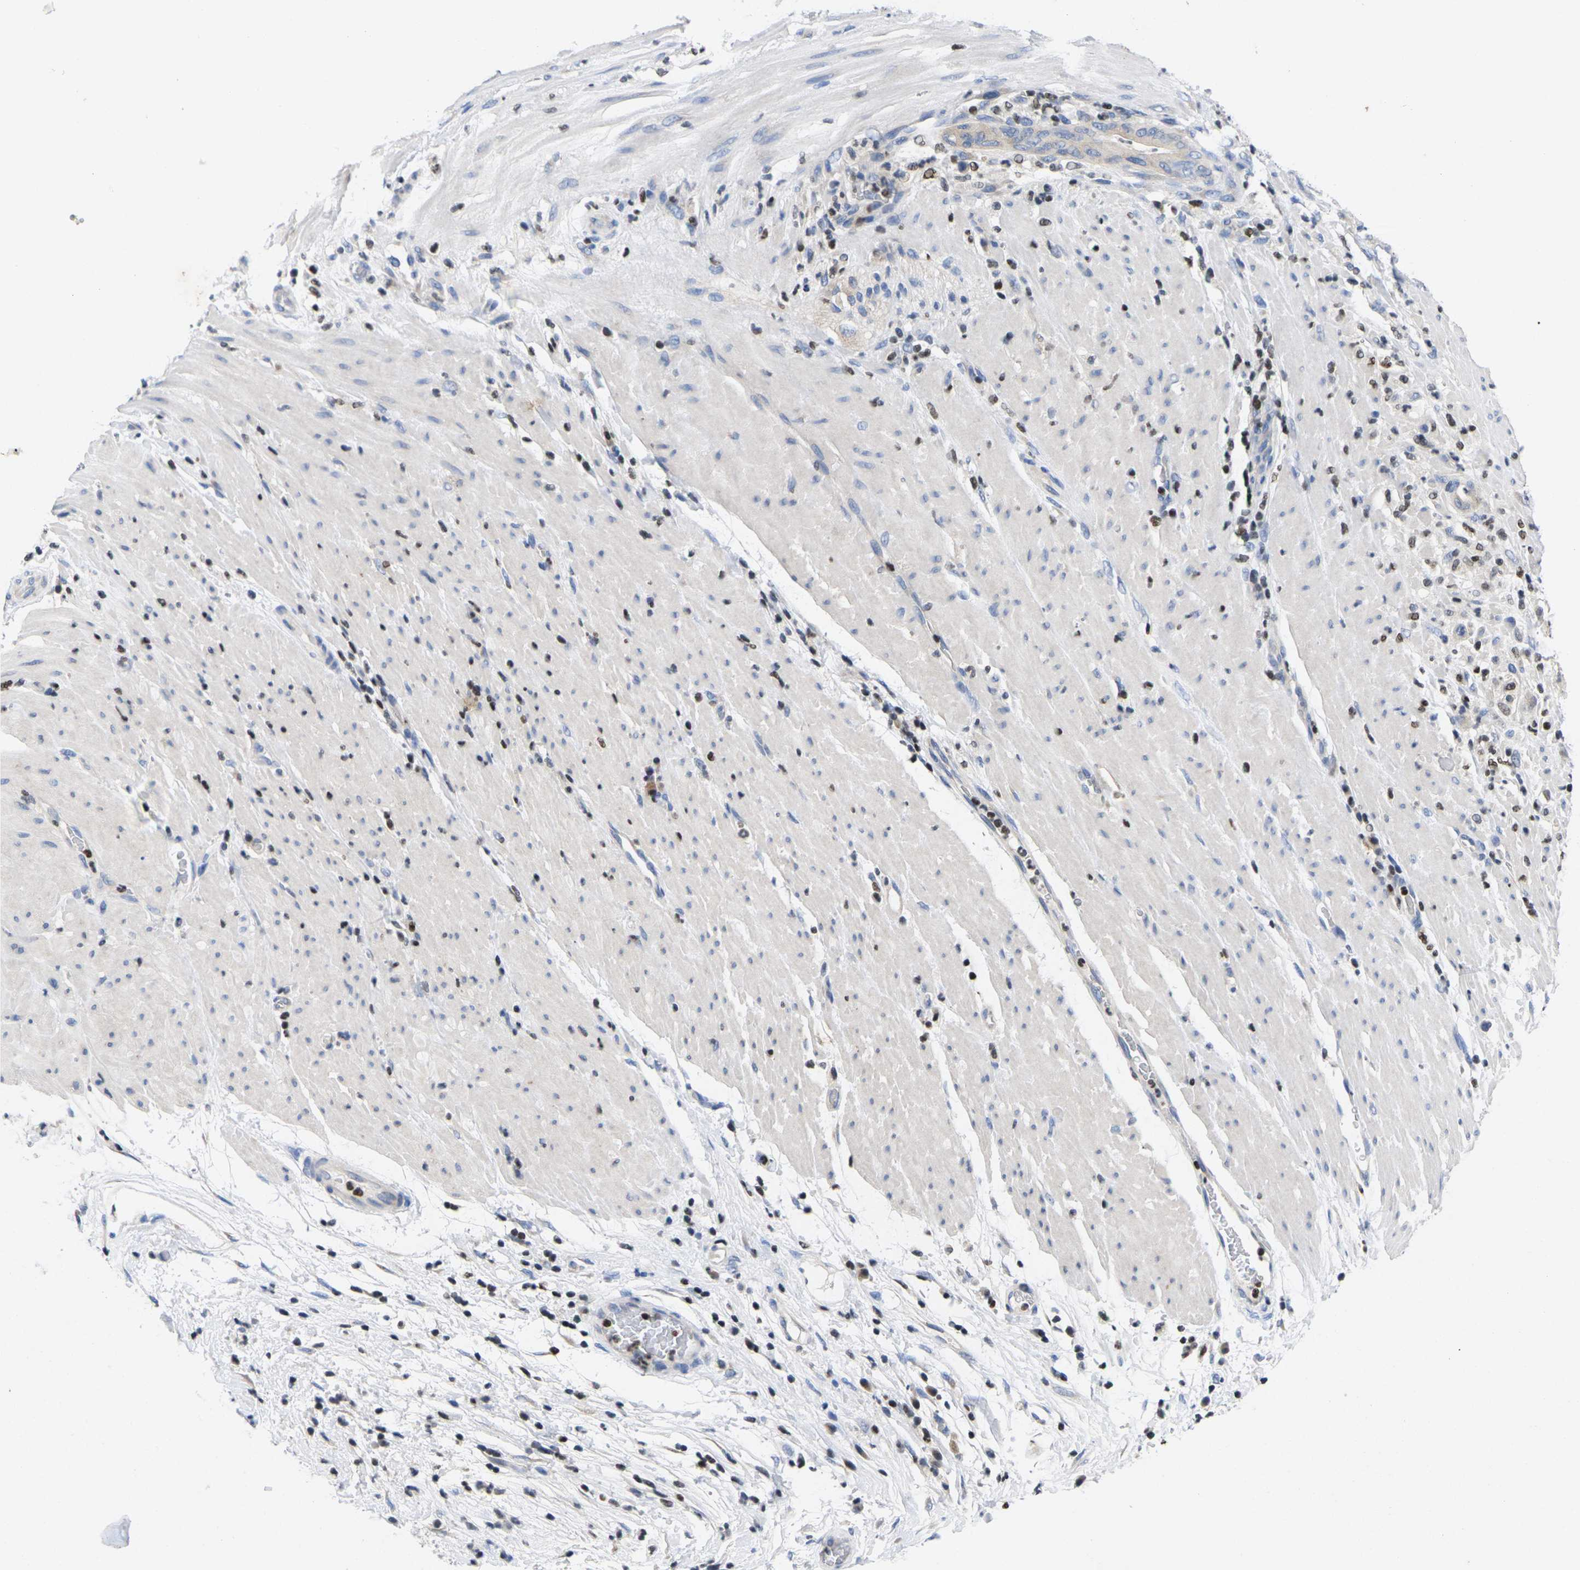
{"staining": {"intensity": "weak", "quantity": ">75%", "location": "cytoplasmic/membranous"}, "tissue": "pancreatic cancer", "cell_type": "Tumor cells", "image_type": "cancer", "snomed": [{"axis": "morphology", "description": "Adenocarcinoma, NOS"}, {"axis": "topography", "description": "Pancreas"}], "caption": "Pancreatic adenocarcinoma stained with immunohistochemistry shows weak cytoplasmic/membranous expression in about >75% of tumor cells.", "gene": "IKZF1", "patient": {"sex": "male", "age": 63}}